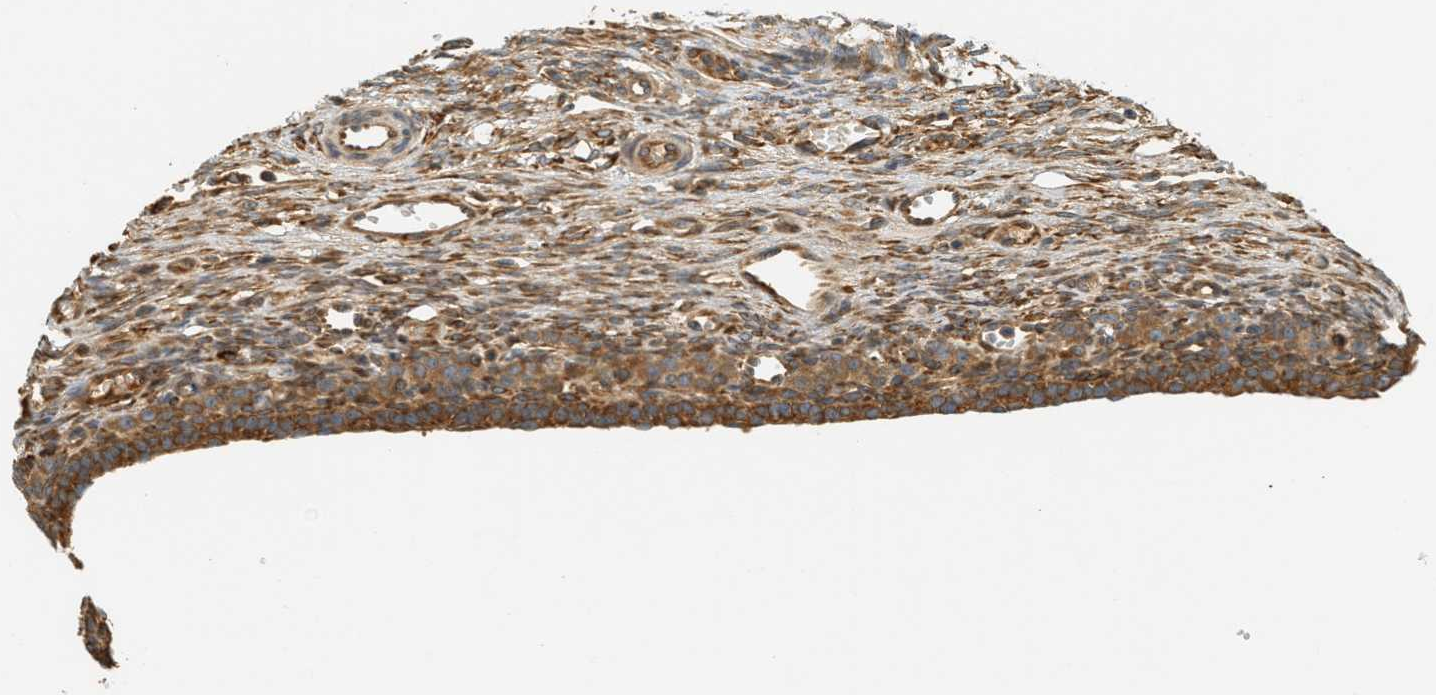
{"staining": {"intensity": "moderate", "quantity": "25%-75%", "location": "cytoplasmic/membranous"}, "tissue": "ovary", "cell_type": "Ovarian stroma cells", "image_type": "normal", "snomed": [{"axis": "morphology", "description": "Normal tissue, NOS"}, {"axis": "topography", "description": "Ovary"}], "caption": "Protein staining of normal ovary demonstrates moderate cytoplasmic/membranous expression in approximately 25%-75% of ovarian stroma cells. (DAB (3,3'-diaminobenzidine) IHC, brown staining for protein, blue staining for nuclei).", "gene": "PDK1", "patient": {"sex": "female", "age": 33}}